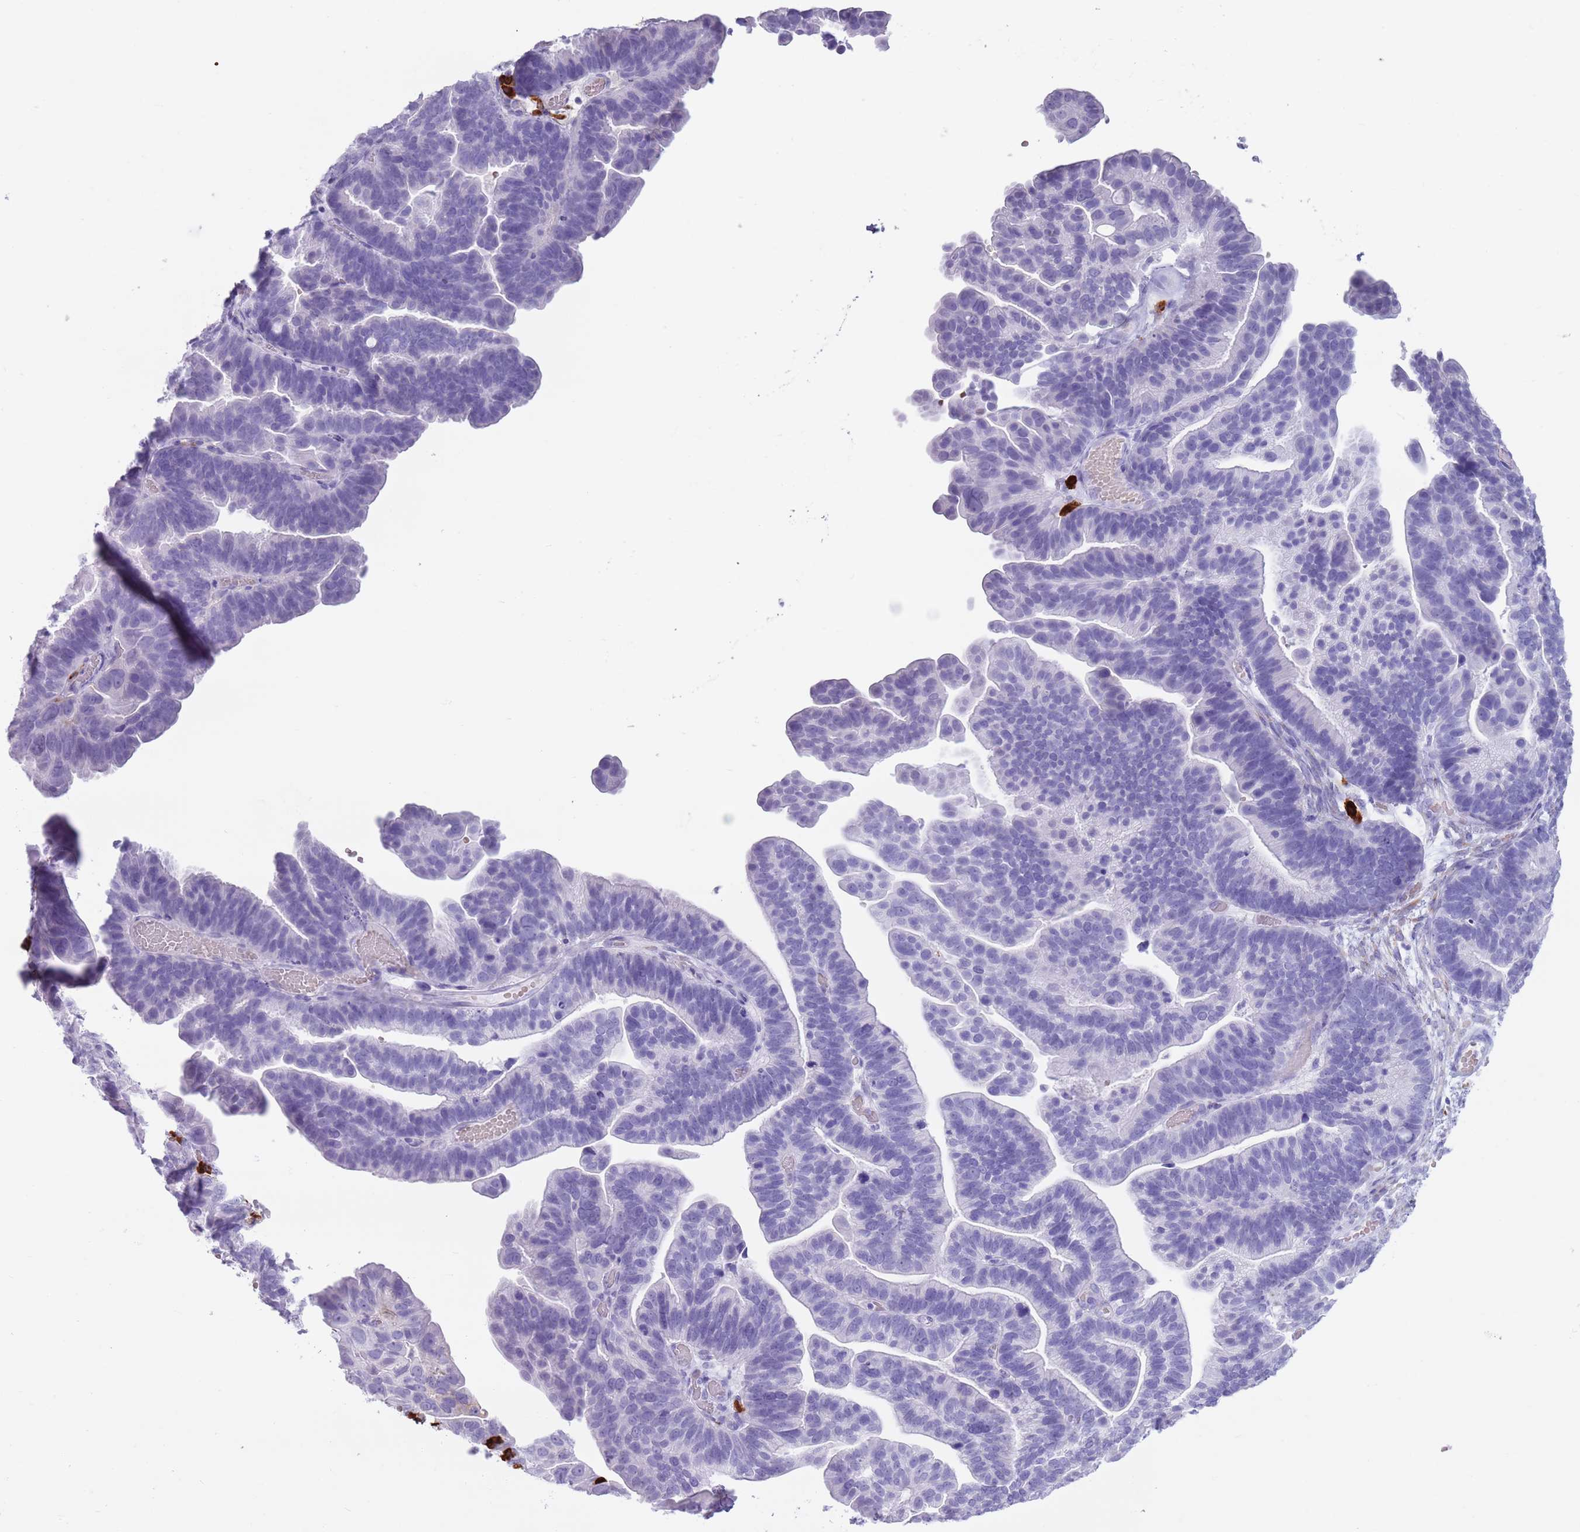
{"staining": {"intensity": "negative", "quantity": "none", "location": "none"}, "tissue": "ovarian cancer", "cell_type": "Tumor cells", "image_type": "cancer", "snomed": [{"axis": "morphology", "description": "Cystadenocarcinoma, serous, NOS"}, {"axis": "topography", "description": "Ovary"}], "caption": "Tumor cells are negative for protein expression in human ovarian cancer.", "gene": "LY6G5B", "patient": {"sex": "female", "age": 56}}